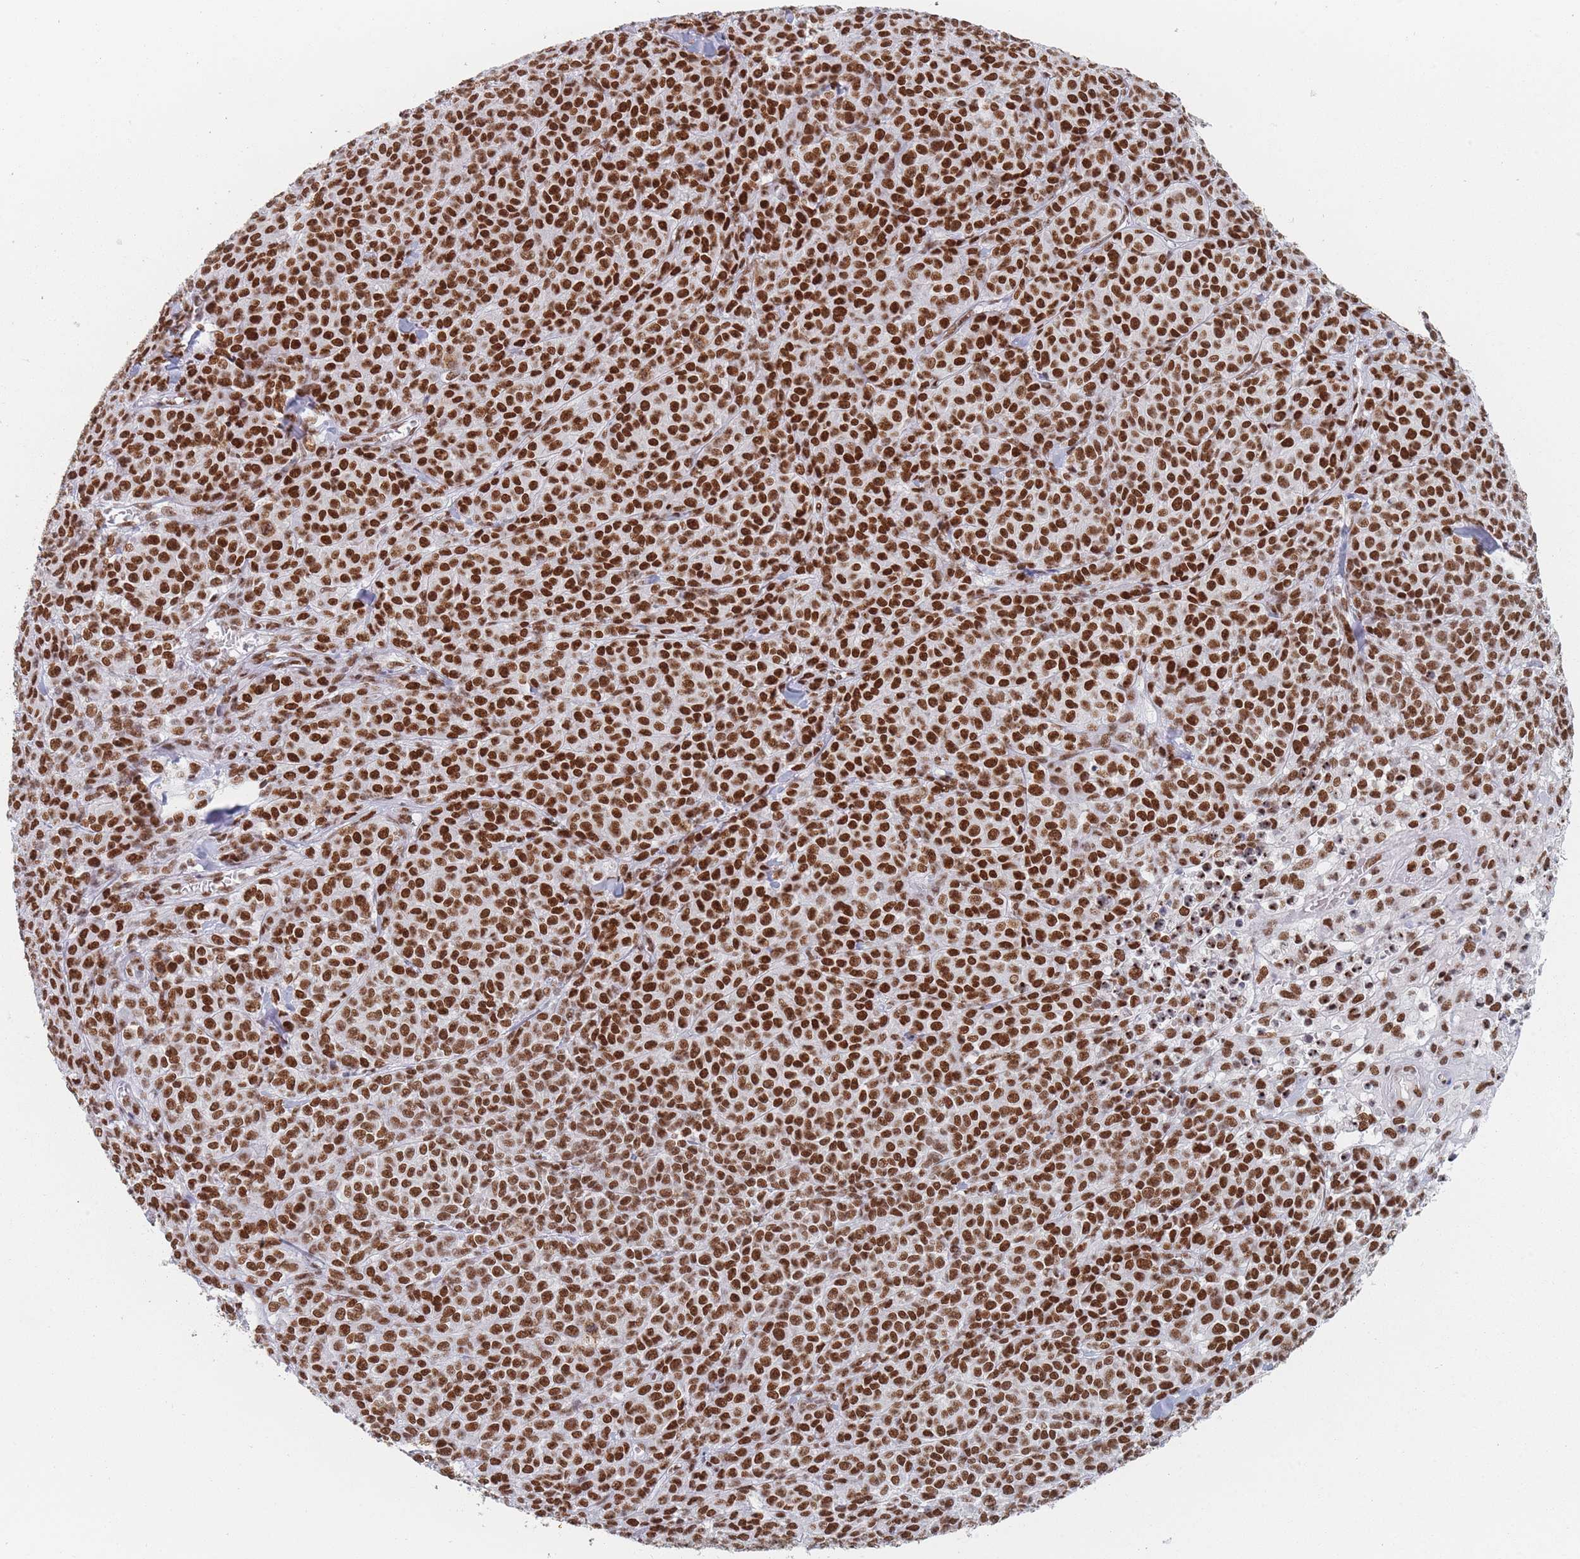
{"staining": {"intensity": "strong", "quantity": ">75%", "location": "nuclear"}, "tissue": "melanoma", "cell_type": "Tumor cells", "image_type": "cancer", "snomed": [{"axis": "morphology", "description": "Normal tissue, NOS"}, {"axis": "morphology", "description": "Malignant melanoma, NOS"}, {"axis": "topography", "description": "Skin"}], "caption": "DAB immunohistochemical staining of malignant melanoma shows strong nuclear protein positivity in approximately >75% of tumor cells. The protein is stained brown, and the nuclei are stained in blue (DAB (3,3'-diaminobenzidine) IHC with brightfield microscopy, high magnification).", "gene": "SAFB2", "patient": {"sex": "female", "age": 34}}